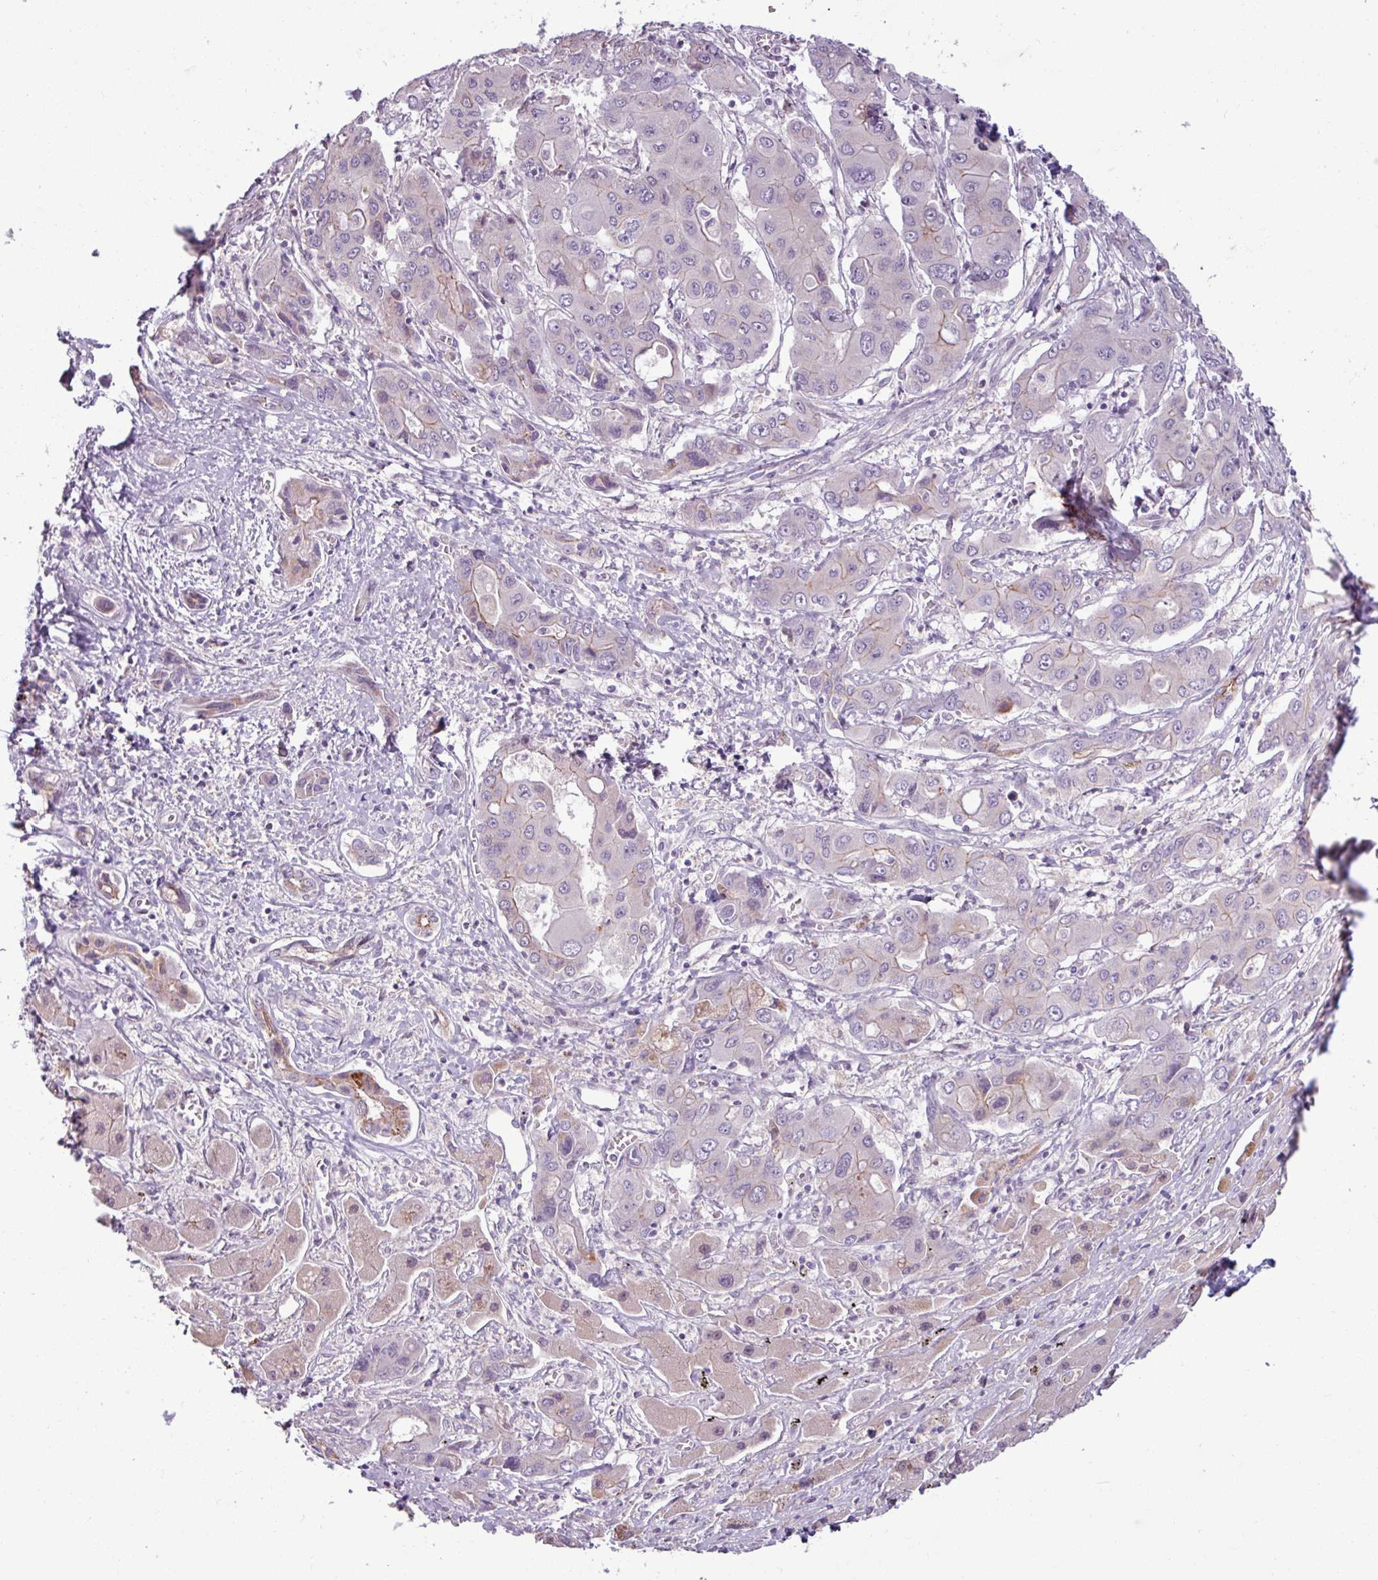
{"staining": {"intensity": "weak", "quantity": "<25%", "location": "cytoplasmic/membranous"}, "tissue": "liver cancer", "cell_type": "Tumor cells", "image_type": "cancer", "snomed": [{"axis": "morphology", "description": "Cholangiocarcinoma"}, {"axis": "topography", "description": "Liver"}], "caption": "Immunohistochemical staining of human cholangiocarcinoma (liver) reveals no significant positivity in tumor cells.", "gene": "PNMA6A", "patient": {"sex": "male", "age": 67}}